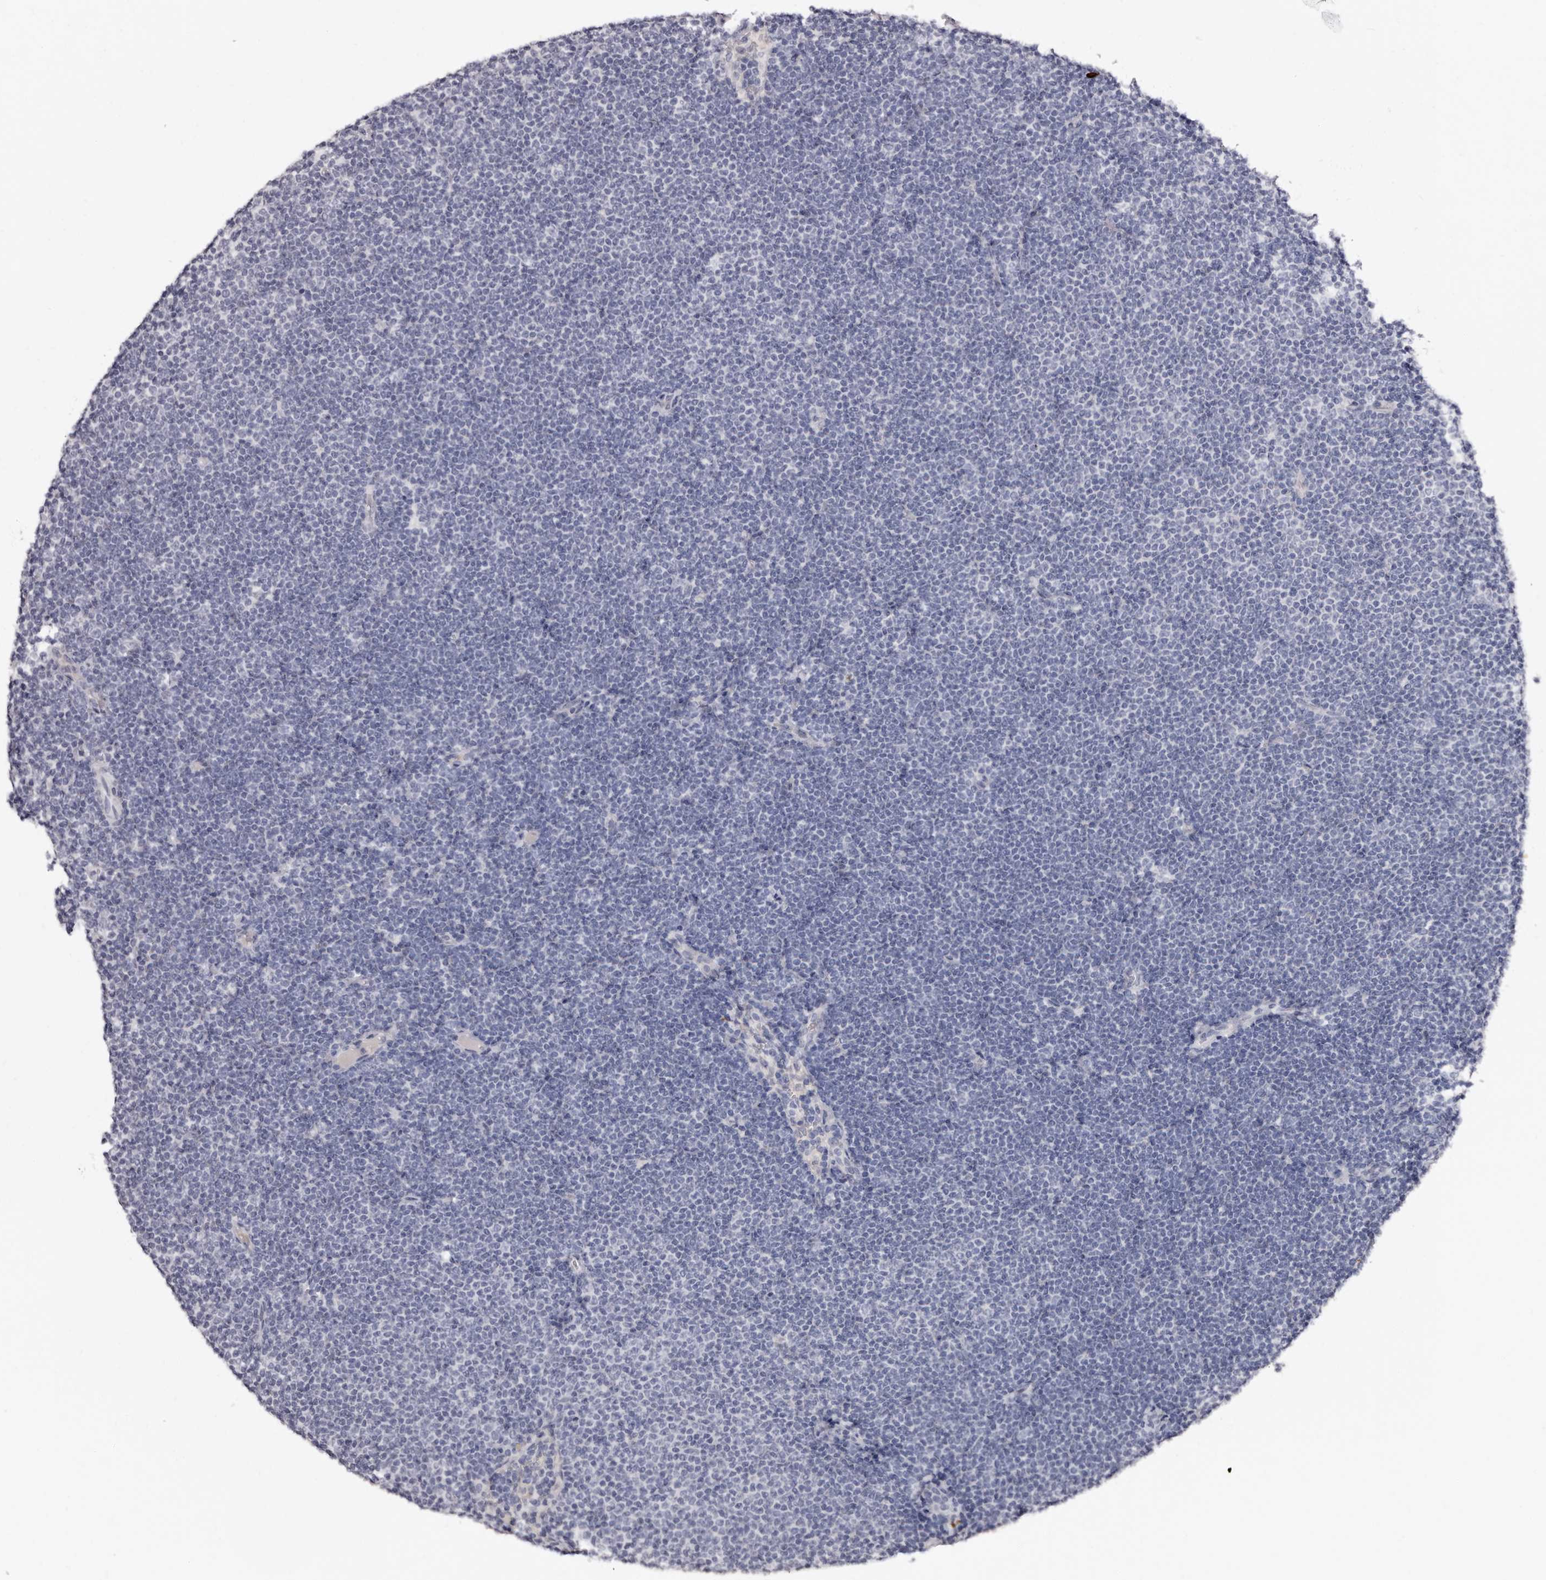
{"staining": {"intensity": "negative", "quantity": "none", "location": "none"}, "tissue": "lymphoma", "cell_type": "Tumor cells", "image_type": "cancer", "snomed": [{"axis": "morphology", "description": "Malignant lymphoma, non-Hodgkin's type, Low grade"}, {"axis": "topography", "description": "Lymph node"}], "caption": "The histopathology image shows no significant expression in tumor cells of low-grade malignant lymphoma, non-Hodgkin's type.", "gene": "TBC1D22B", "patient": {"sex": "female", "age": 53}}